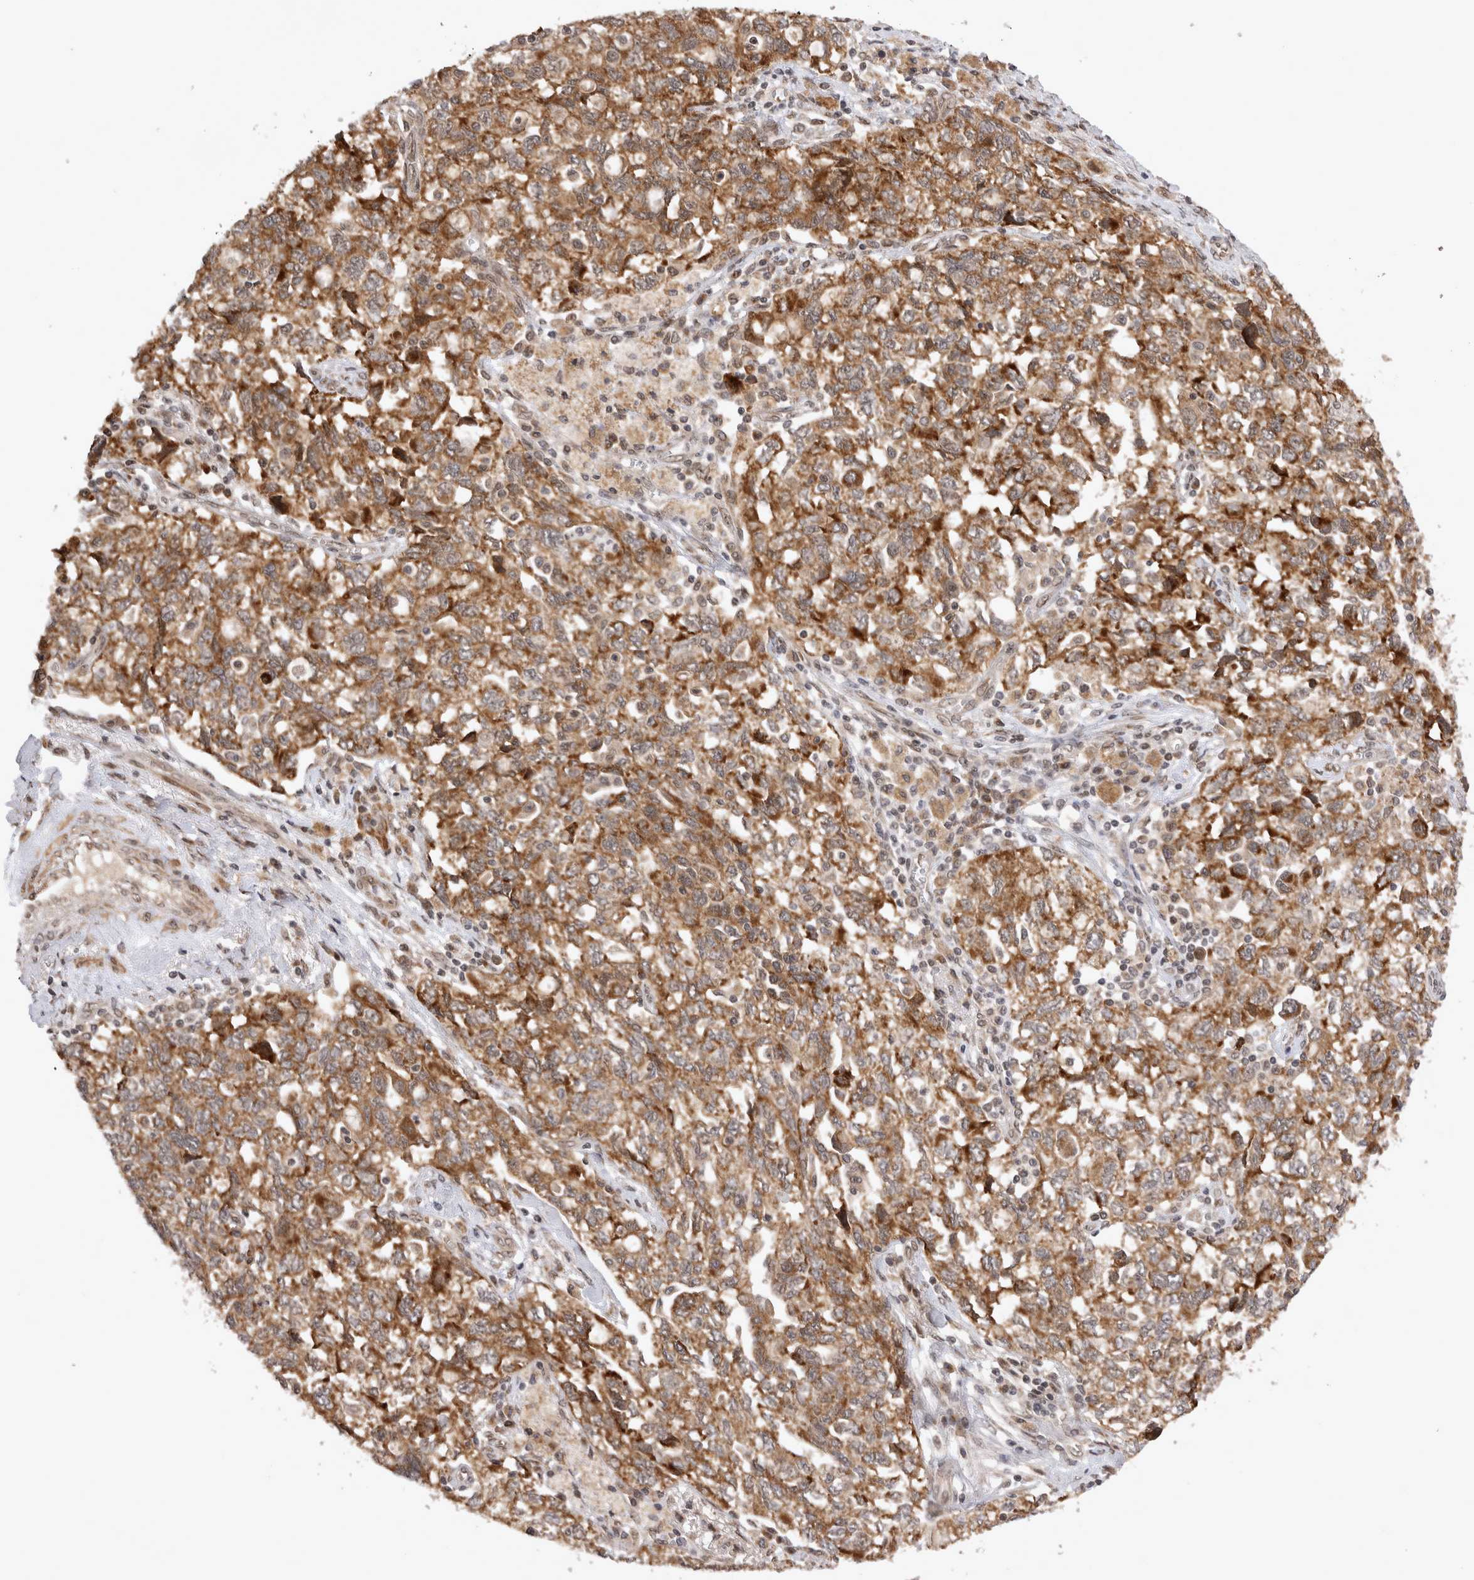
{"staining": {"intensity": "moderate", "quantity": ">75%", "location": "cytoplasmic/membranous"}, "tissue": "ovarian cancer", "cell_type": "Tumor cells", "image_type": "cancer", "snomed": [{"axis": "morphology", "description": "Carcinoma, NOS"}, {"axis": "morphology", "description": "Cystadenocarcinoma, serous, NOS"}, {"axis": "topography", "description": "Ovary"}], "caption": "Ovarian carcinoma tissue exhibits moderate cytoplasmic/membranous staining in about >75% of tumor cells Nuclei are stained in blue.", "gene": "TMEM65", "patient": {"sex": "female", "age": 69}}